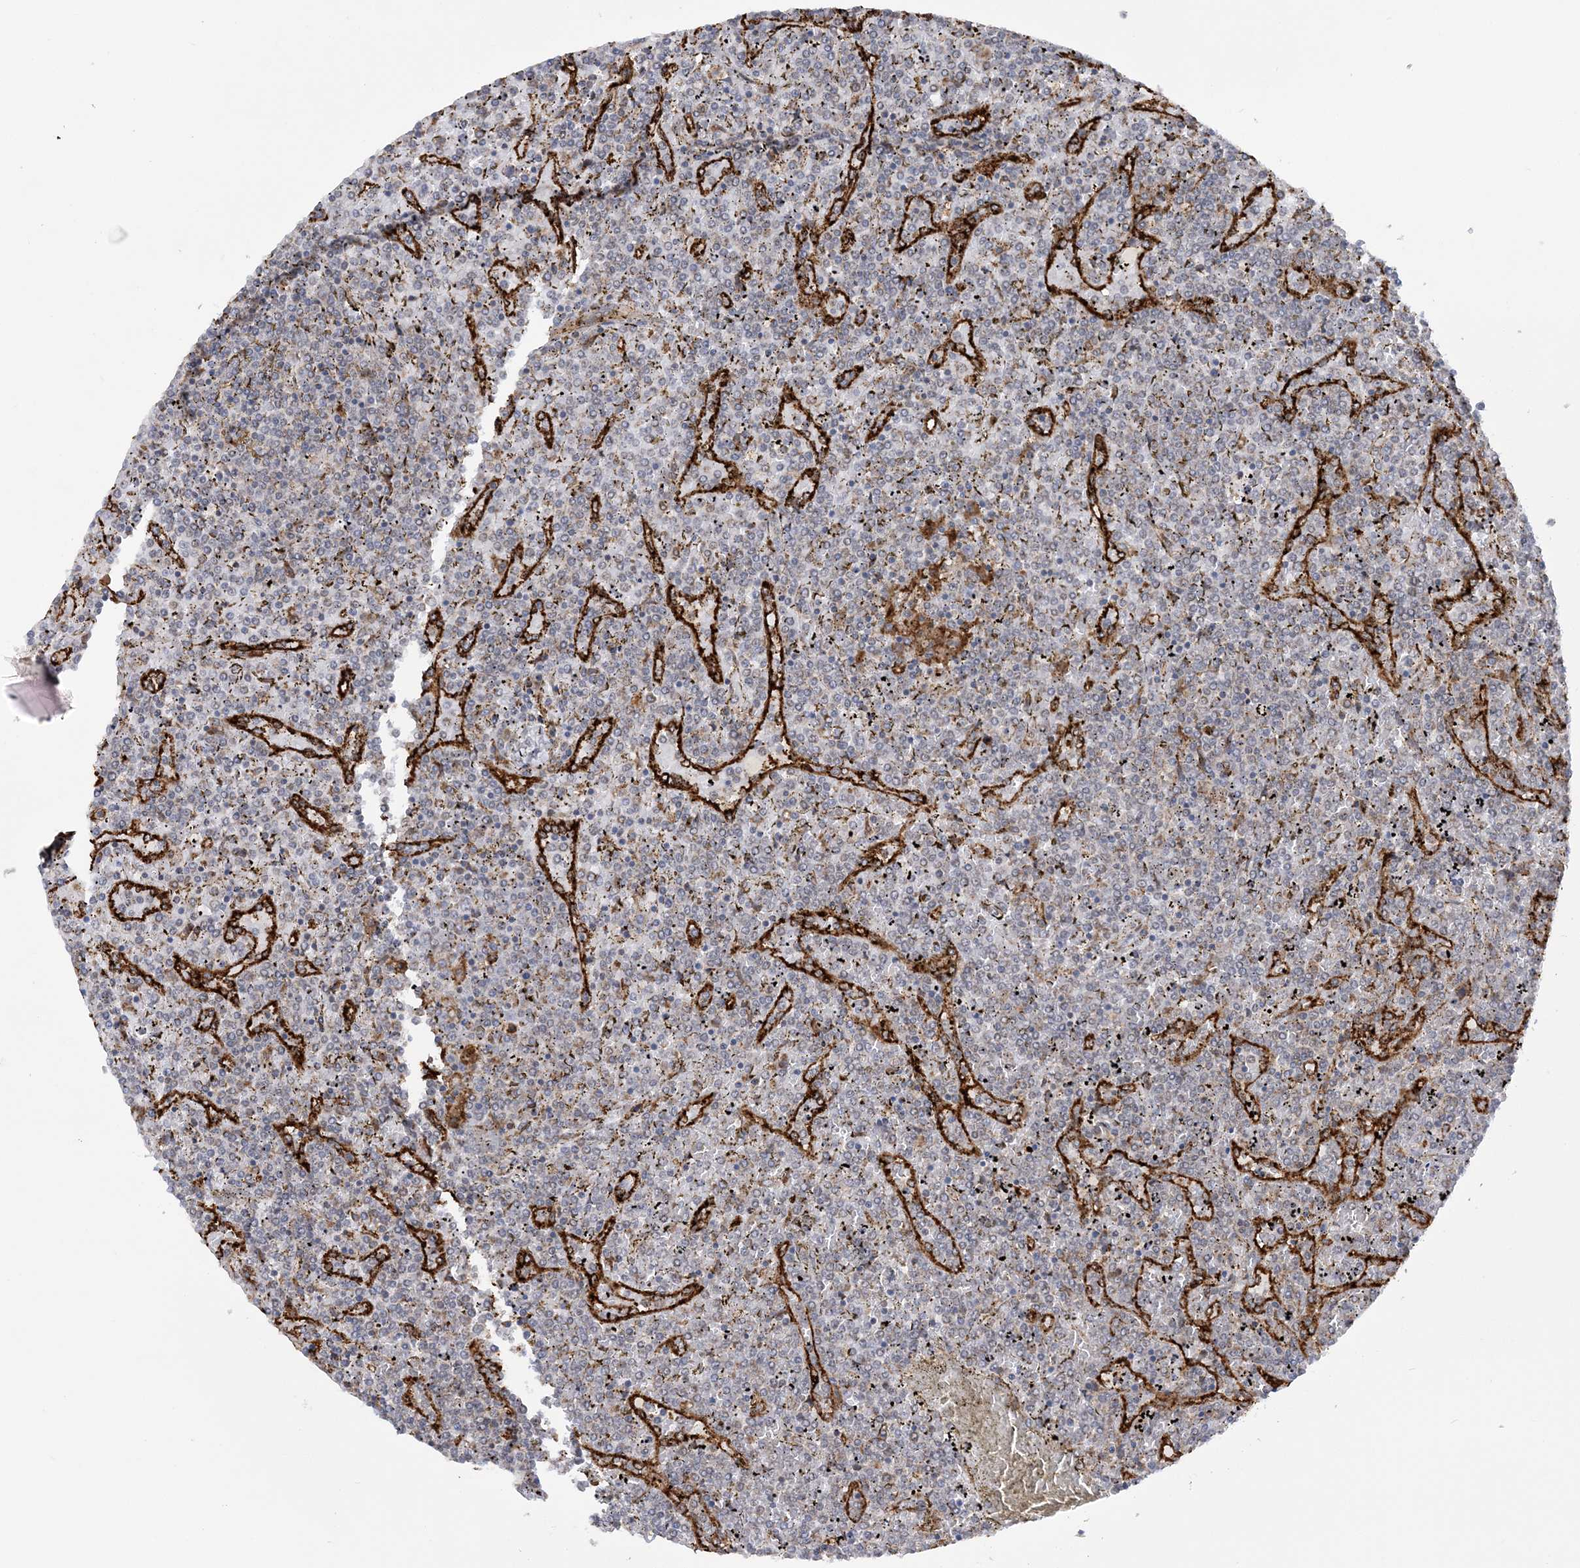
{"staining": {"intensity": "negative", "quantity": "none", "location": "none"}, "tissue": "lymphoma", "cell_type": "Tumor cells", "image_type": "cancer", "snomed": [{"axis": "morphology", "description": "Malignant lymphoma, non-Hodgkin's type, Low grade"}, {"axis": "topography", "description": "Spleen"}], "caption": "Immunohistochemistry (IHC) of human lymphoma exhibits no expression in tumor cells.", "gene": "MRPL47", "patient": {"sex": "female", "age": 19}}